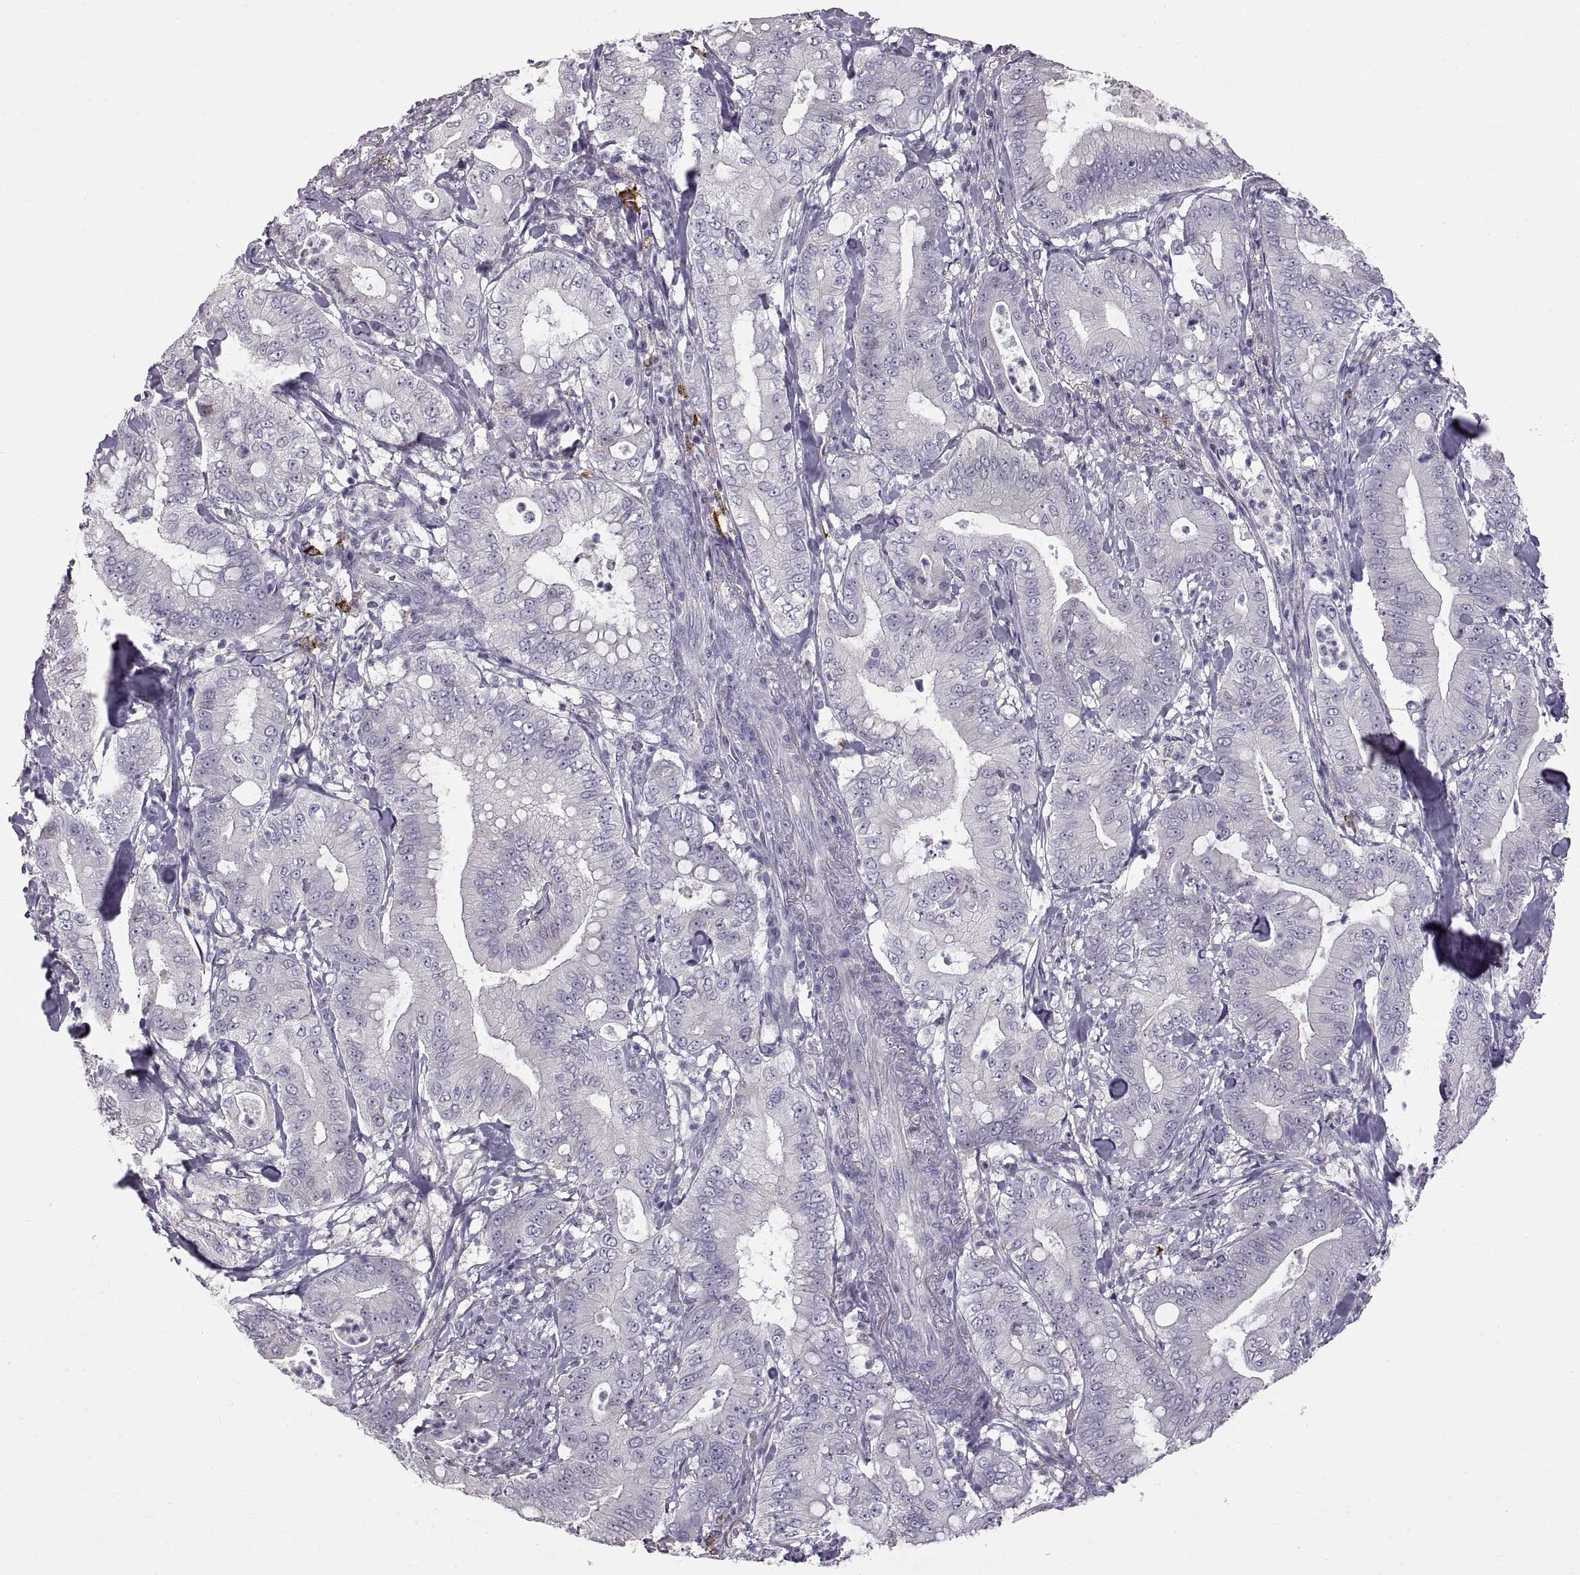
{"staining": {"intensity": "negative", "quantity": "none", "location": "none"}, "tissue": "pancreatic cancer", "cell_type": "Tumor cells", "image_type": "cancer", "snomed": [{"axis": "morphology", "description": "Adenocarcinoma, NOS"}, {"axis": "topography", "description": "Pancreas"}], "caption": "Human adenocarcinoma (pancreatic) stained for a protein using immunohistochemistry reveals no expression in tumor cells.", "gene": "WFDC8", "patient": {"sex": "male", "age": 71}}